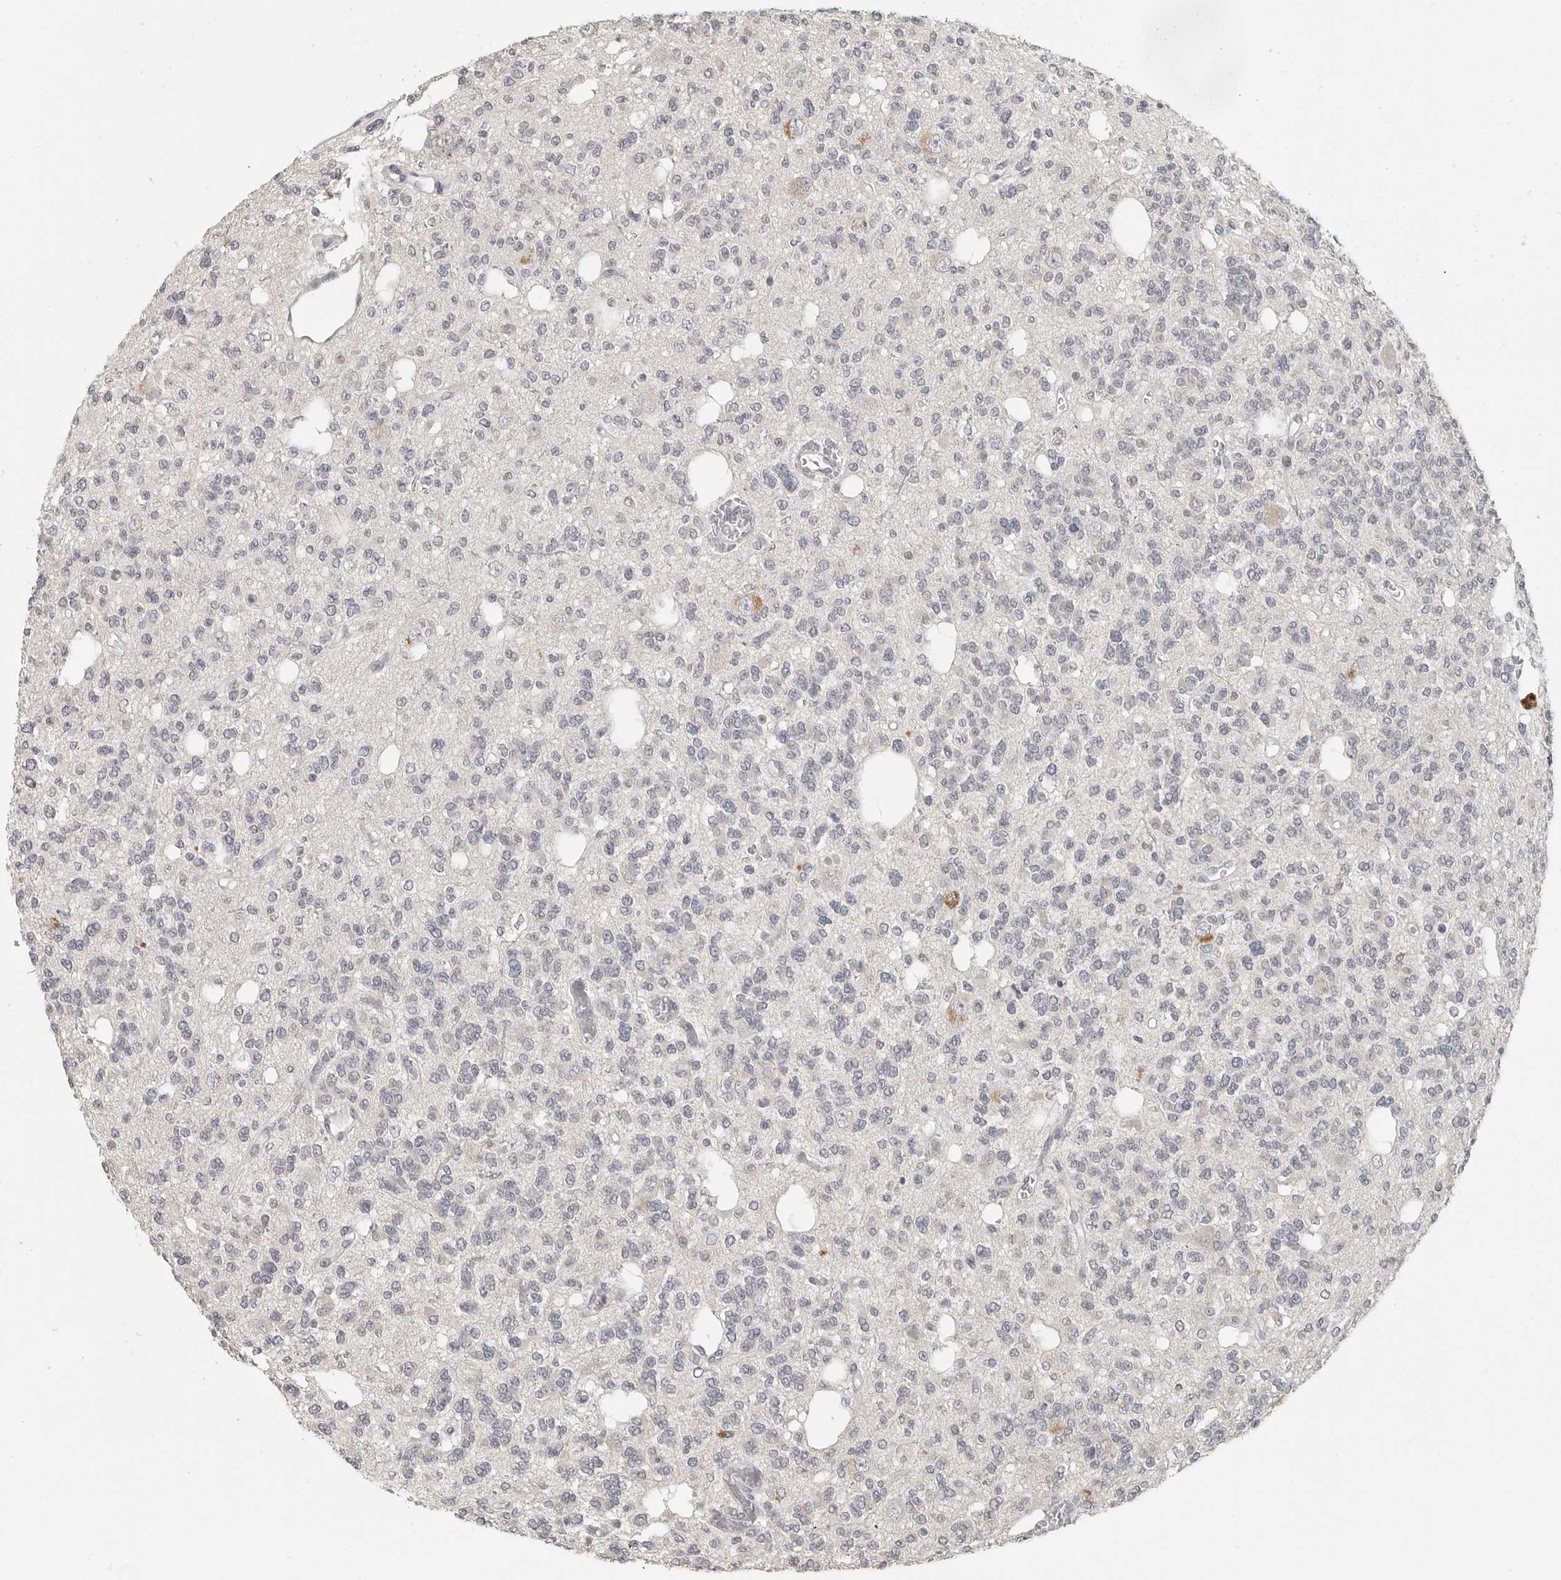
{"staining": {"intensity": "negative", "quantity": "none", "location": "none"}, "tissue": "glioma", "cell_type": "Tumor cells", "image_type": "cancer", "snomed": [{"axis": "morphology", "description": "Glioma, malignant, Low grade"}, {"axis": "topography", "description": "Brain"}], "caption": "High magnification brightfield microscopy of malignant glioma (low-grade) stained with DAB (brown) and counterstained with hematoxylin (blue): tumor cells show no significant expression.", "gene": "FOXP3", "patient": {"sex": "male", "age": 38}}